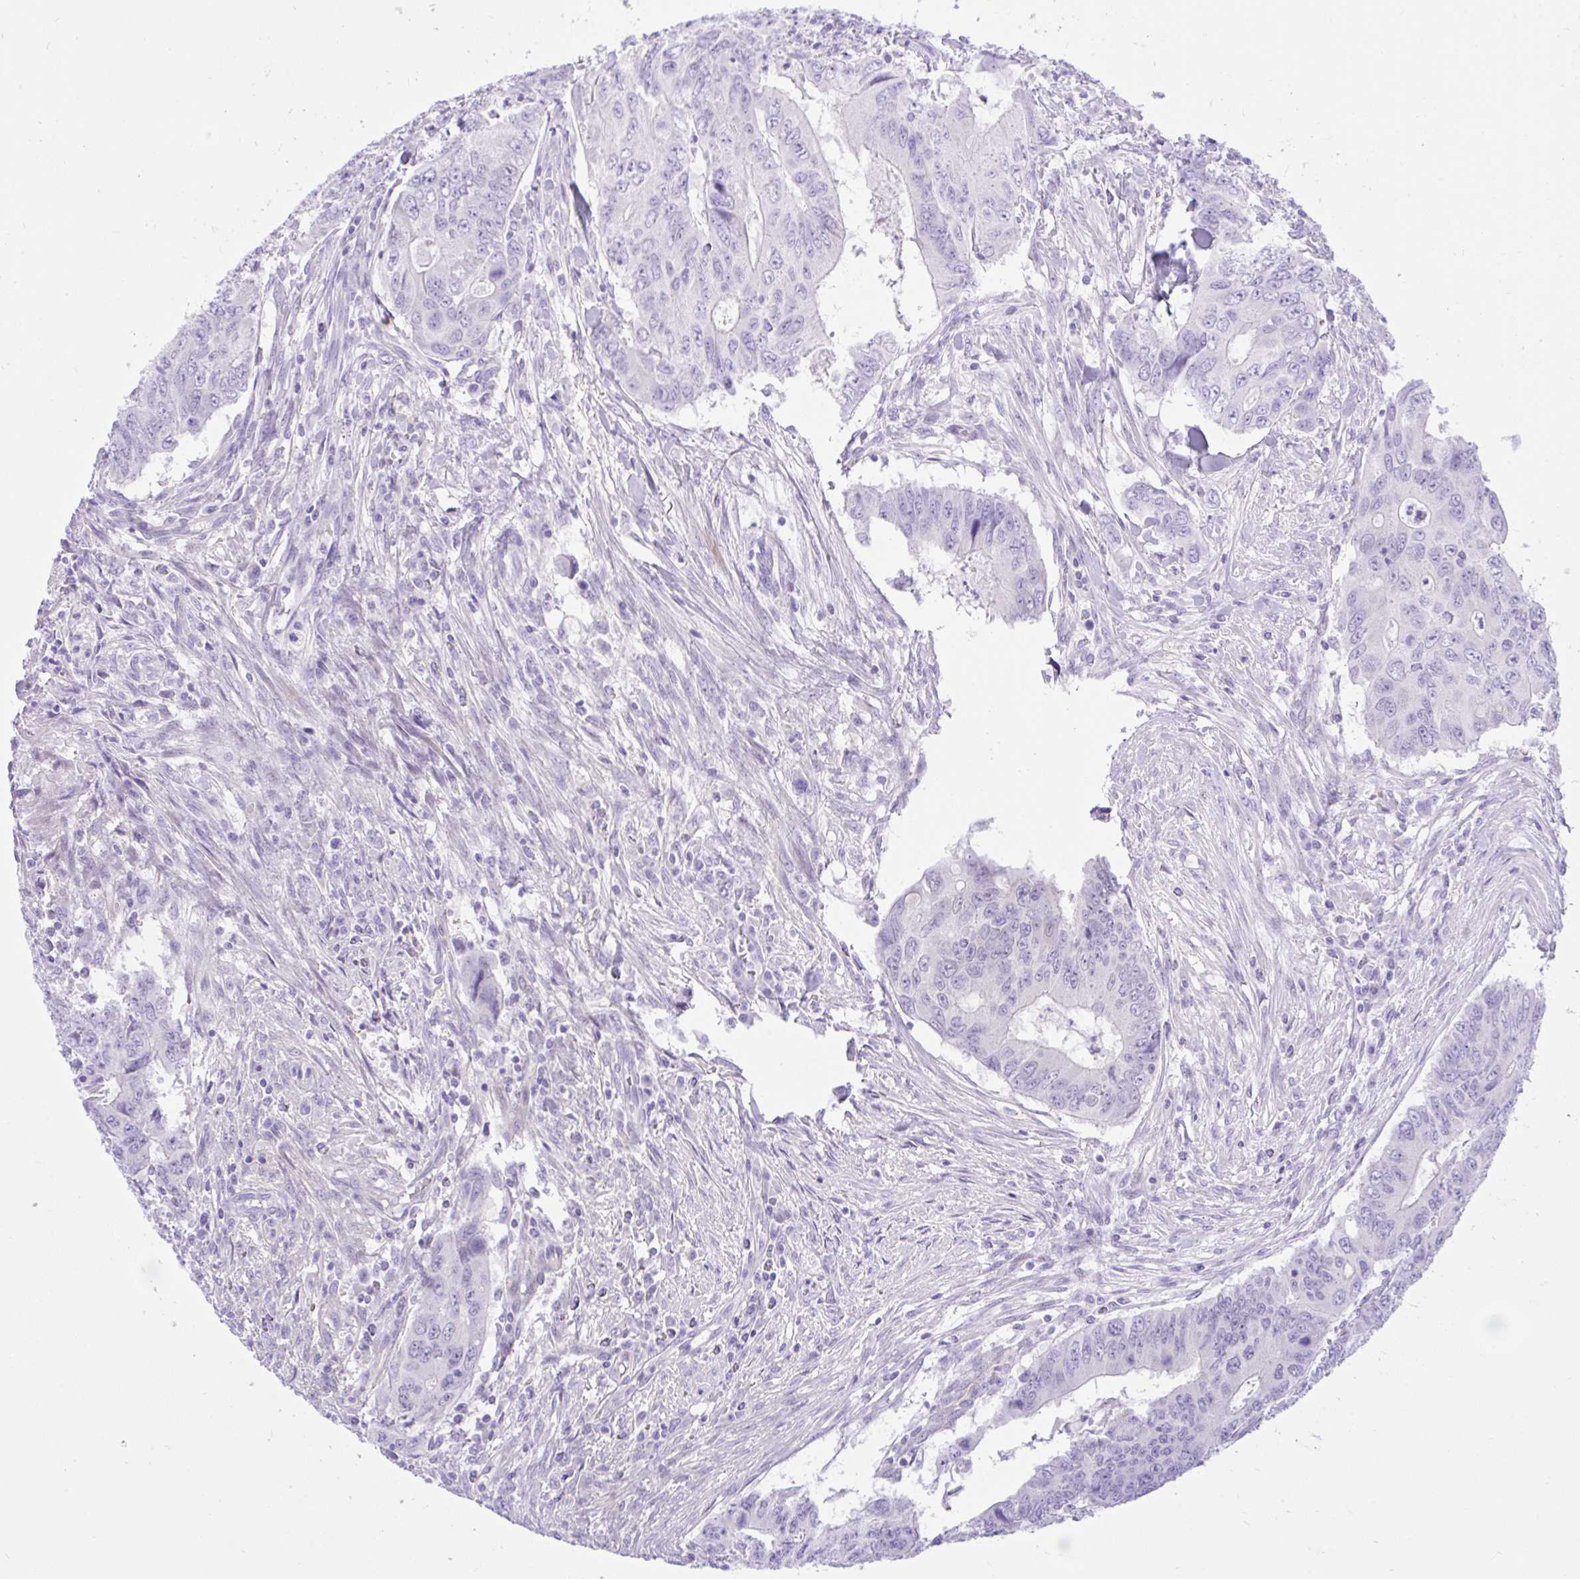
{"staining": {"intensity": "negative", "quantity": "none", "location": "none"}, "tissue": "colorectal cancer", "cell_type": "Tumor cells", "image_type": "cancer", "snomed": [{"axis": "morphology", "description": "Adenocarcinoma, NOS"}, {"axis": "topography", "description": "Colon"}], "caption": "The histopathology image shows no significant expression in tumor cells of colorectal cancer.", "gene": "ZNF101", "patient": {"sex": "male", "age": 53}}